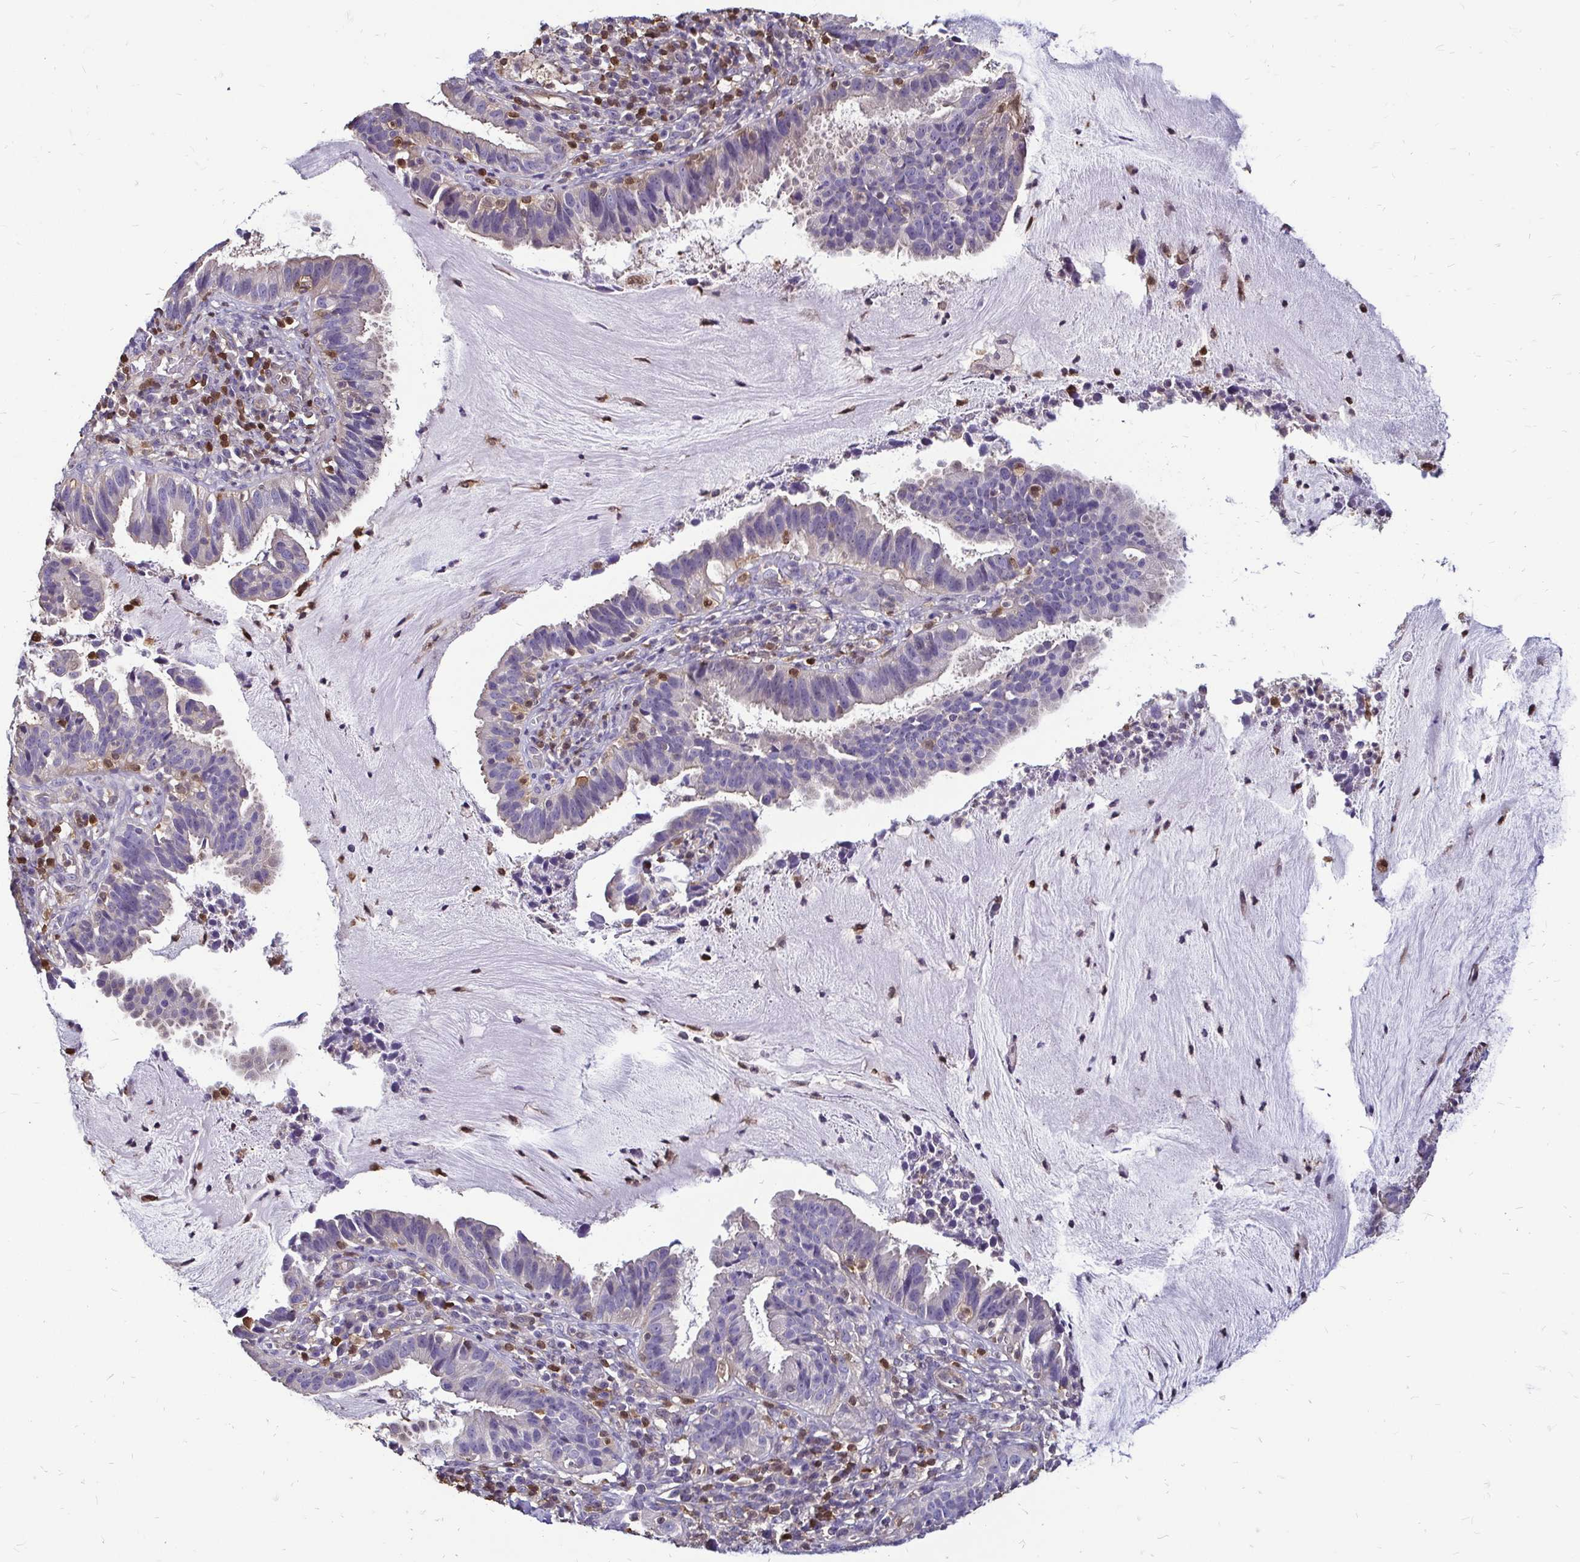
{"staining": {"intensity": "negative", "quantity": "none", "location": "none"}, "tissue": "cervical cancer", "cell_type": "Tumor cells", "image_type": "cancer", "snomed": [{"axis": "morphology", "description": "Adenocarcinoma, NOS"}, {"axis": "topography", "description": "Cervix"}], "caption": "Immunohistochemistry histopathology image of human cervical adenocarcinoma stained for a protein (brown), which demonstrates no expression in tumor cells.", "gene": "ZFP1", "patient": {"sex": "female", "age": 34}}